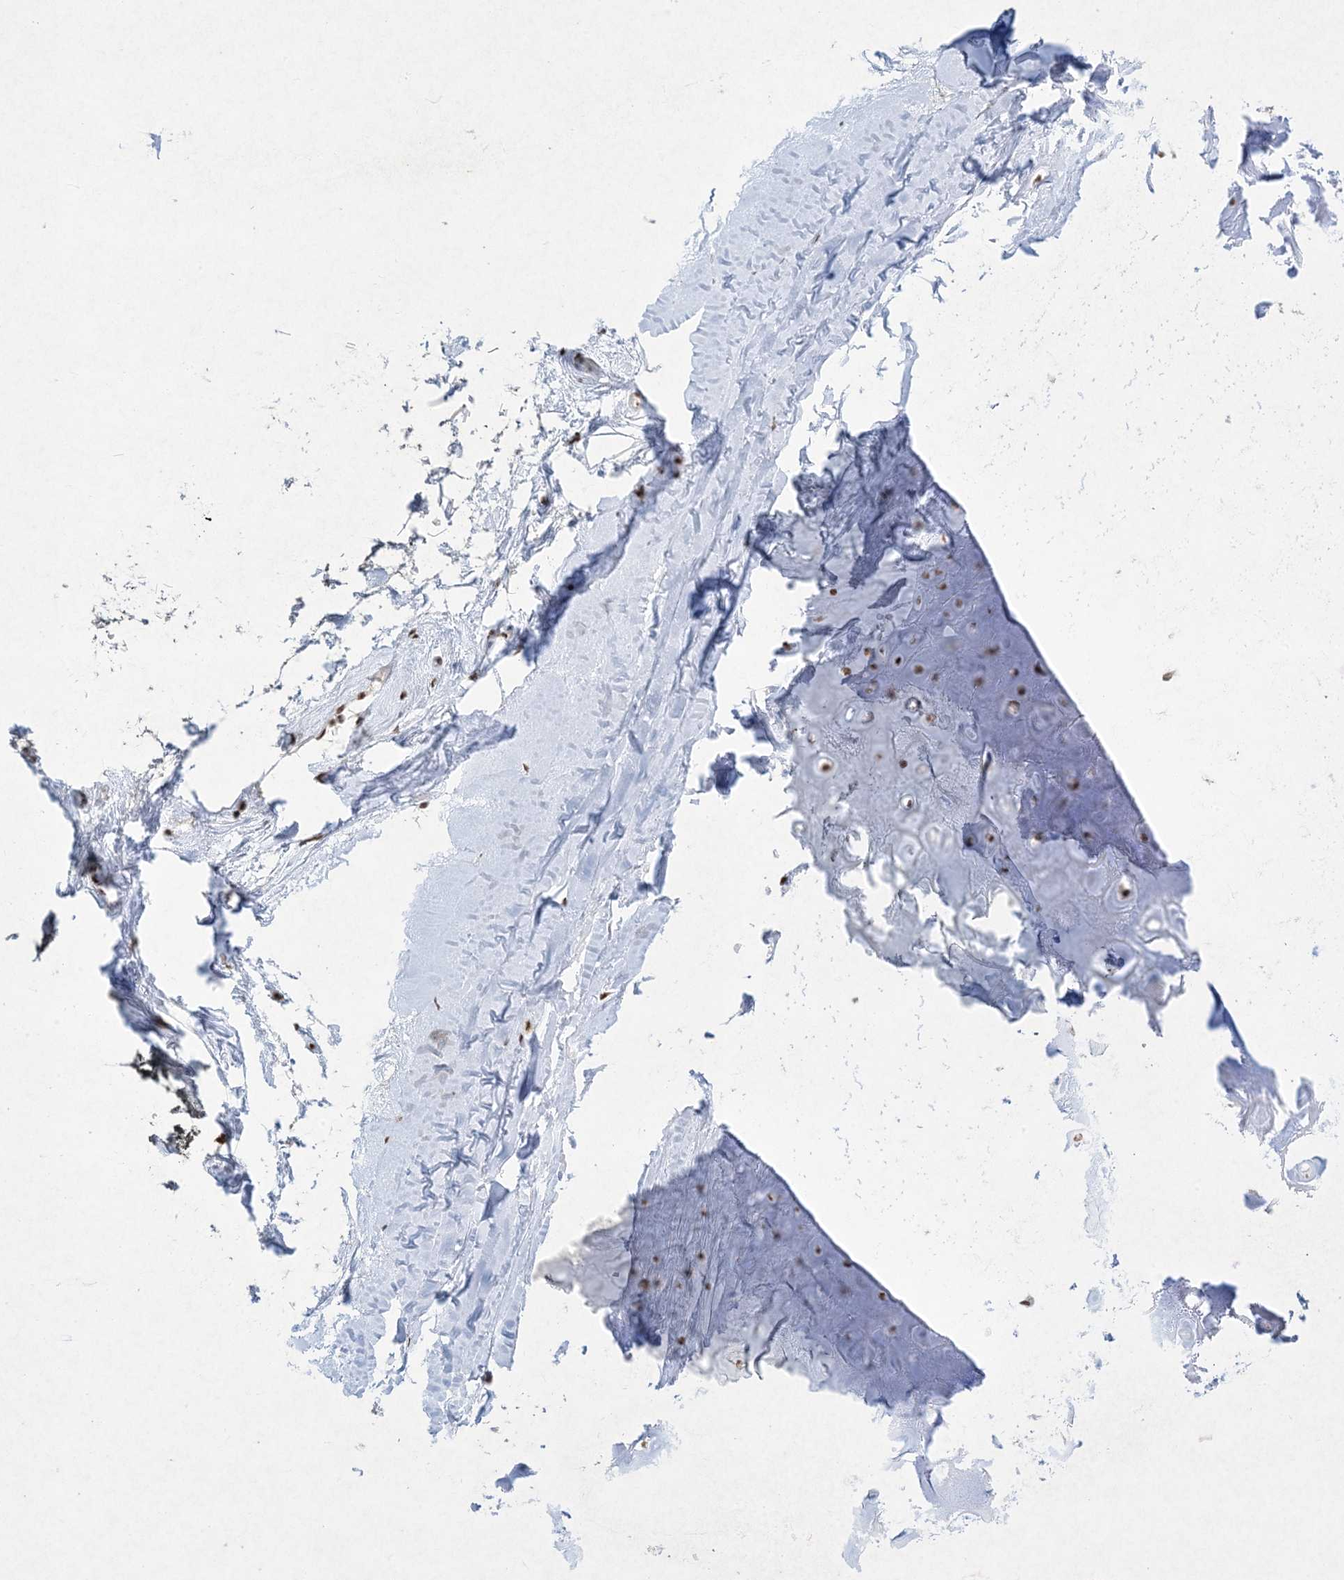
{"staining": {"intensity": "moderate", "quantity": ">75%", "location": "nuclear"}, "tissue": "adipose tissue", "cell_type": "Adipocytes", "image_type": "normal", "snomed": [{"axis": "morphology", "description": "Normal tissue, NOS"}, {"axis": "morphology", "description": "Basal cell carcinoma"}, {"axis": "topography", "description": "Skin"}], "caption": "Immunohistochemical staining of benign human adipose tissue shows medium levels of moderate nuclear staining in approximately >75% of adipocytes.", "gene": "PKNOX2", "patient": {"sex": "female", "age": 89}}